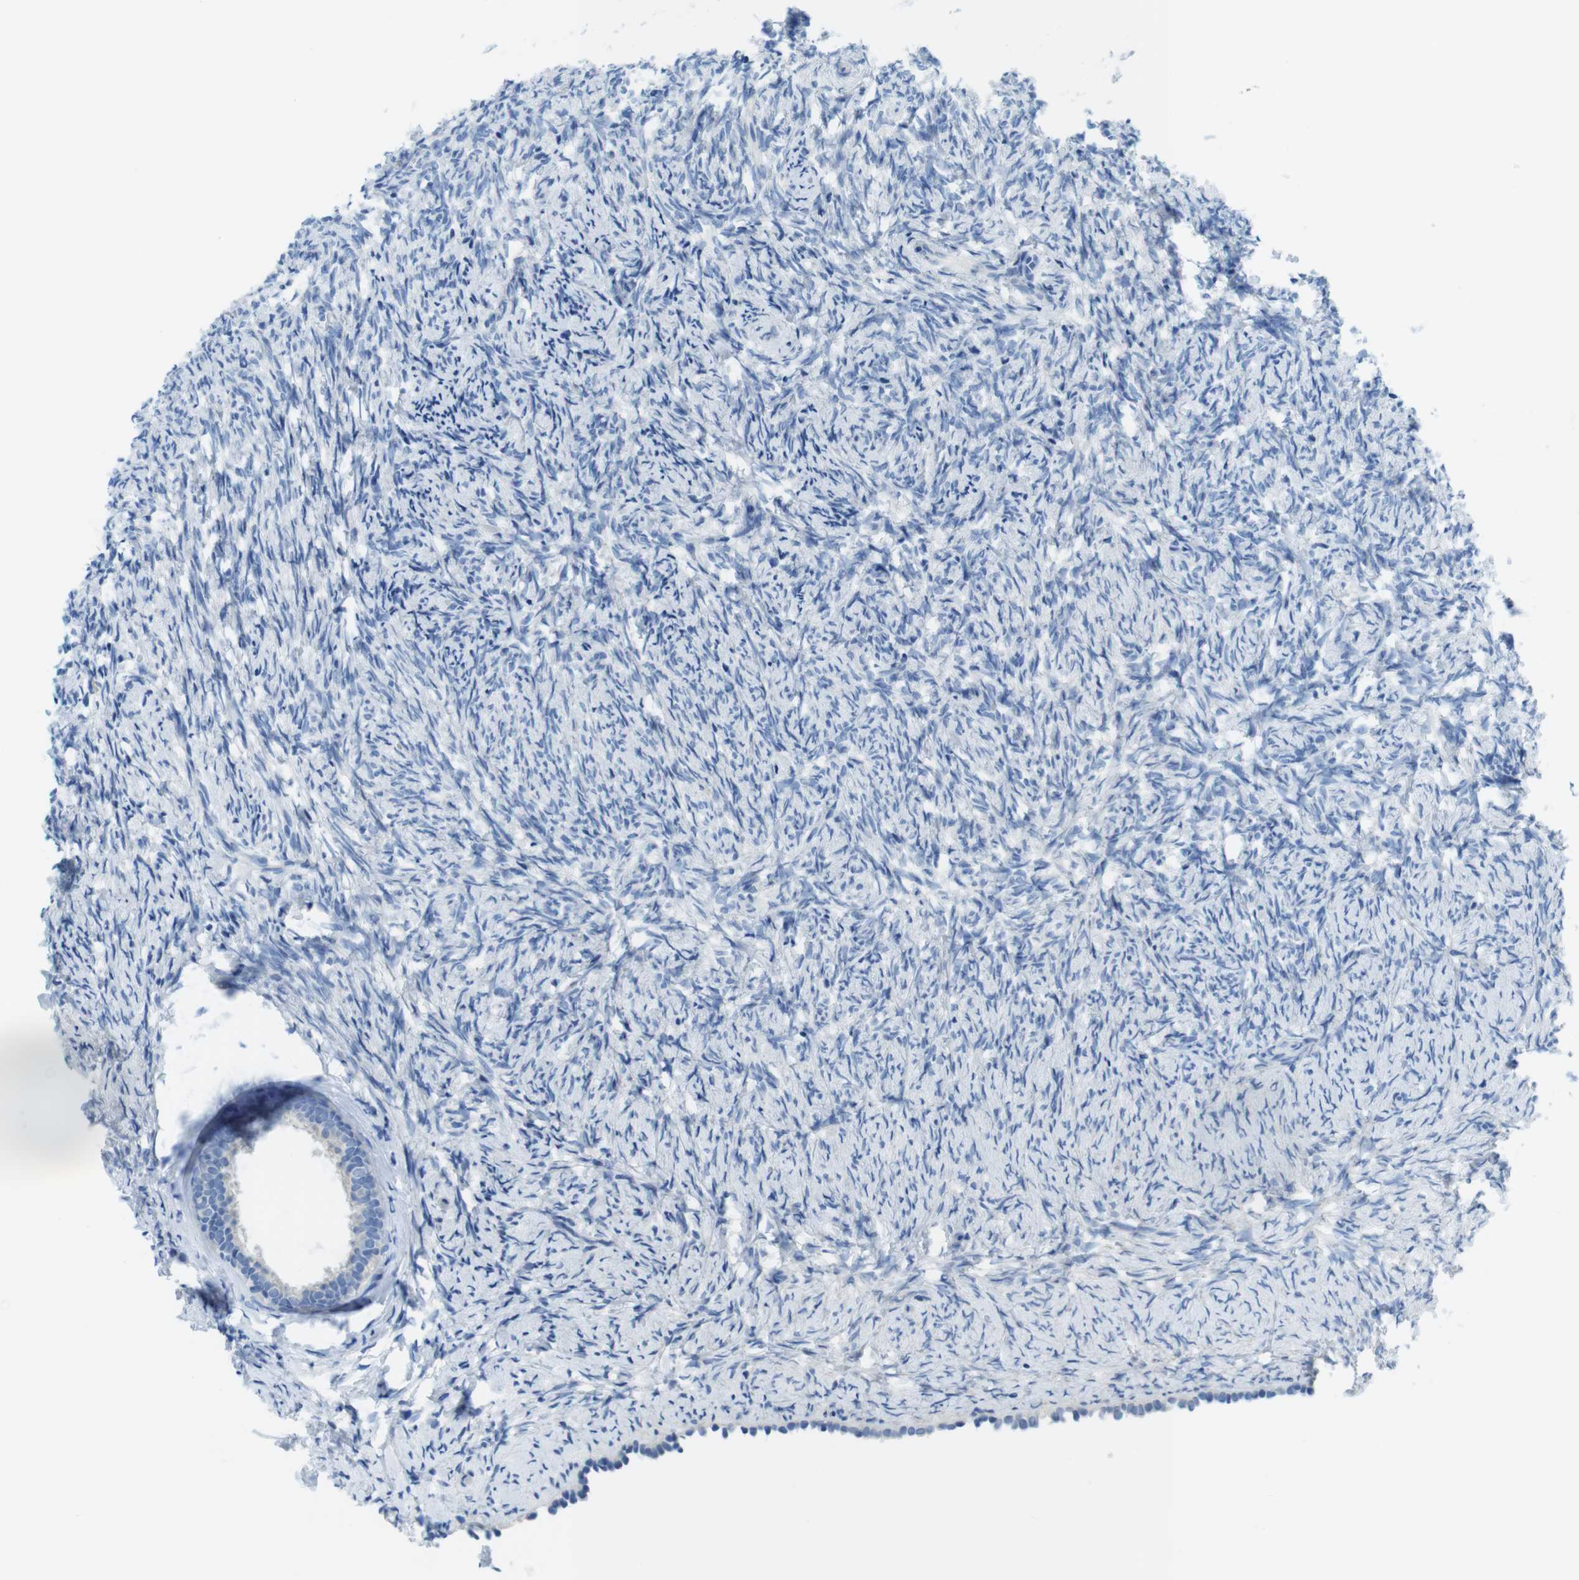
{"staining": {"intensity": "negative", "quantity": "none", "location": "none"}, "tissue": "ovary", "cell_type": "Follicle cells", "image_type": "normal", "snomed": [{"axis": "morphology", "description": "Normal tissue, NOS"}, {"axis": "topography", "description": "Ovary"}], "caption": "Immunohistochemical staining of normal human ovary shows no significant expression in follicle cells. (DAB immunohistochemistry visualized using brightfield microscopy, high magnification).", "gene": "ASIC5", "patient": {"sex": "female", "age": 60}}